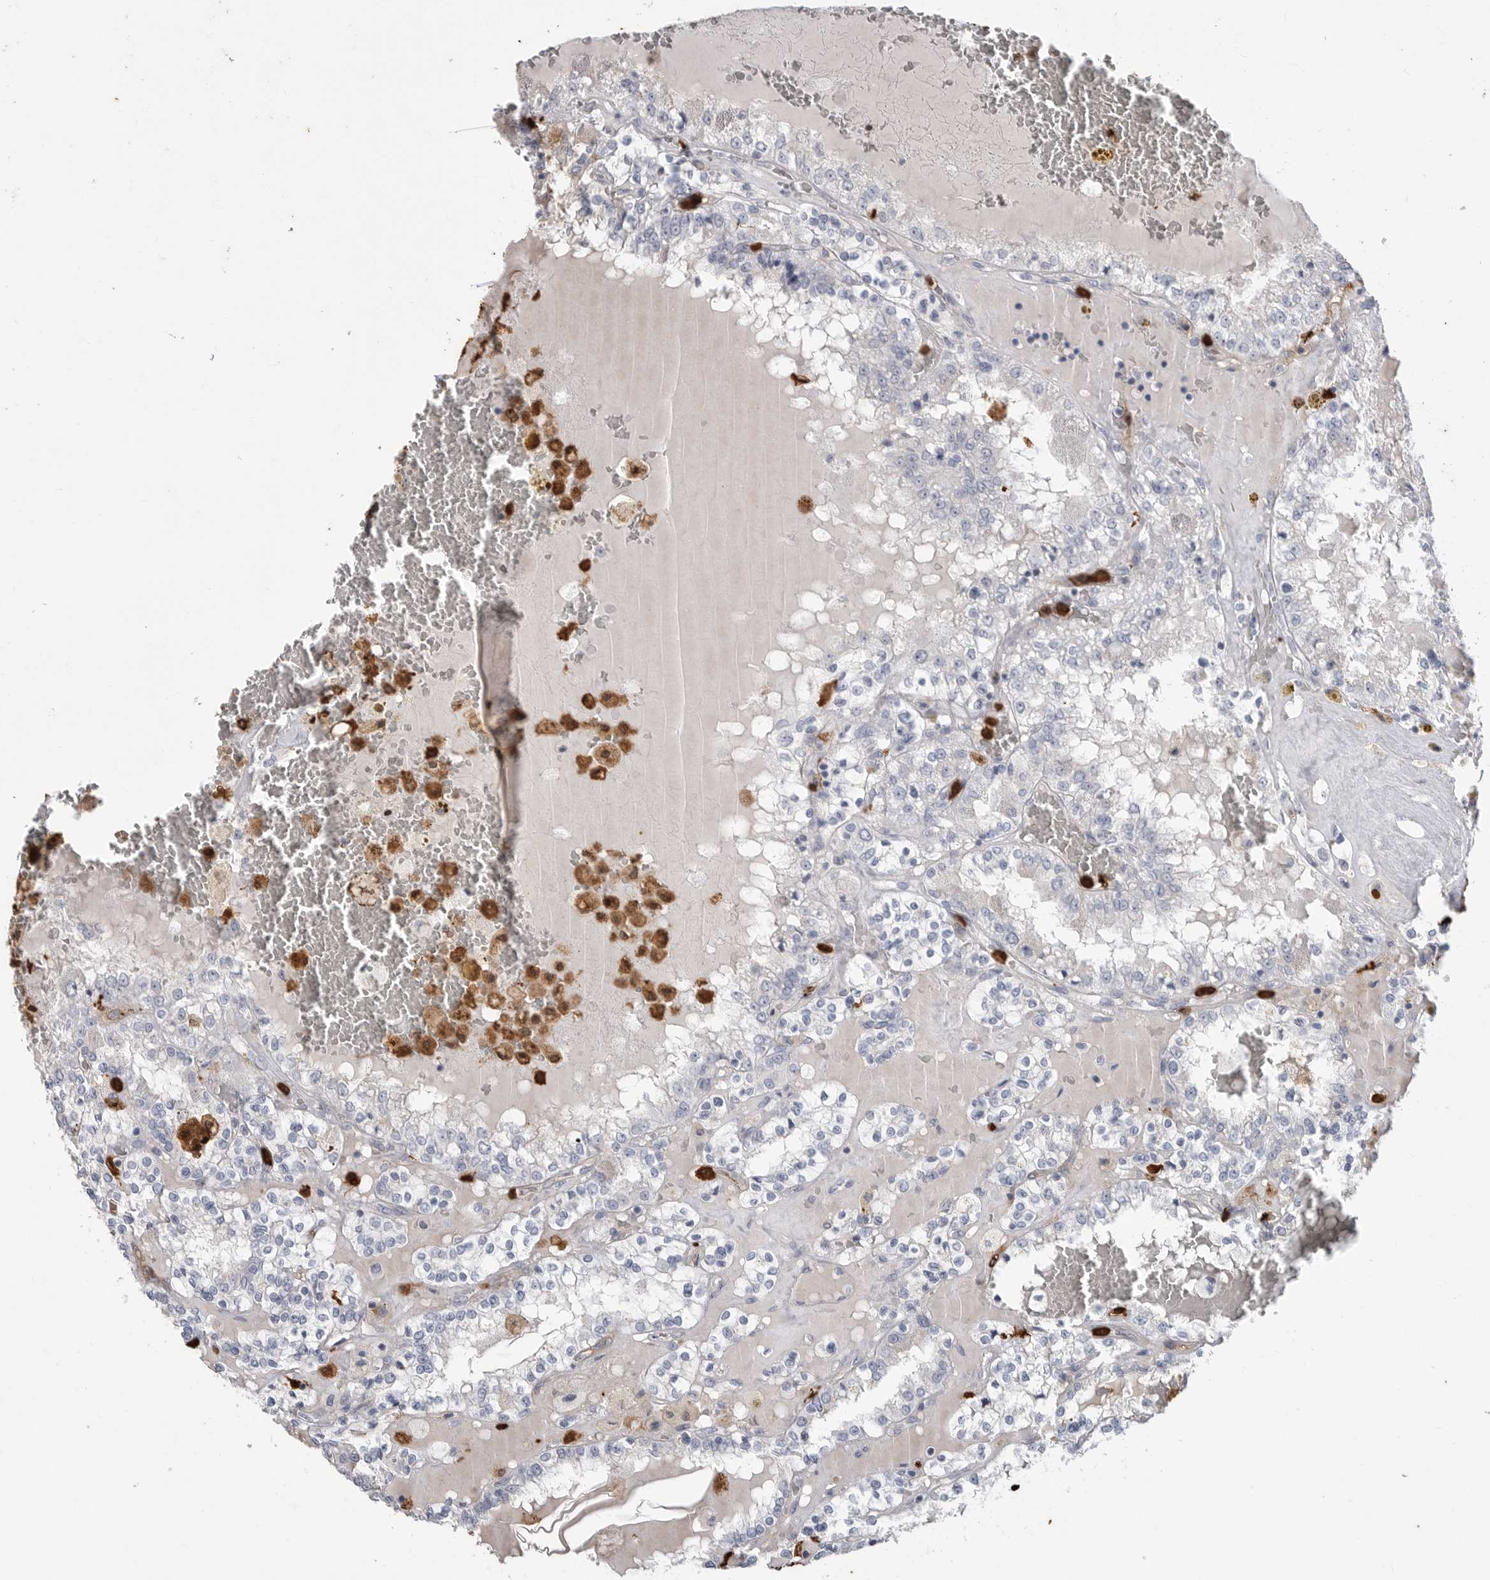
{"staining": {"intensity": "negative", "quantity": "none", "location": "none"}, "tissue": "renal cancer", "cell_type": "Tumor cells", "image_type": "cancer", "snomed": [{"axis": "morphology", "description": "Adenocarcinoma, NOS"}, {"axis": "topography", "description": "Kidney"}], "caption": "IHC of human adenocarcinoma (renal) displays no expression in tumor cells.", "gene": "CYB561D1", "patient": {"sex": "female", "age": 56}}